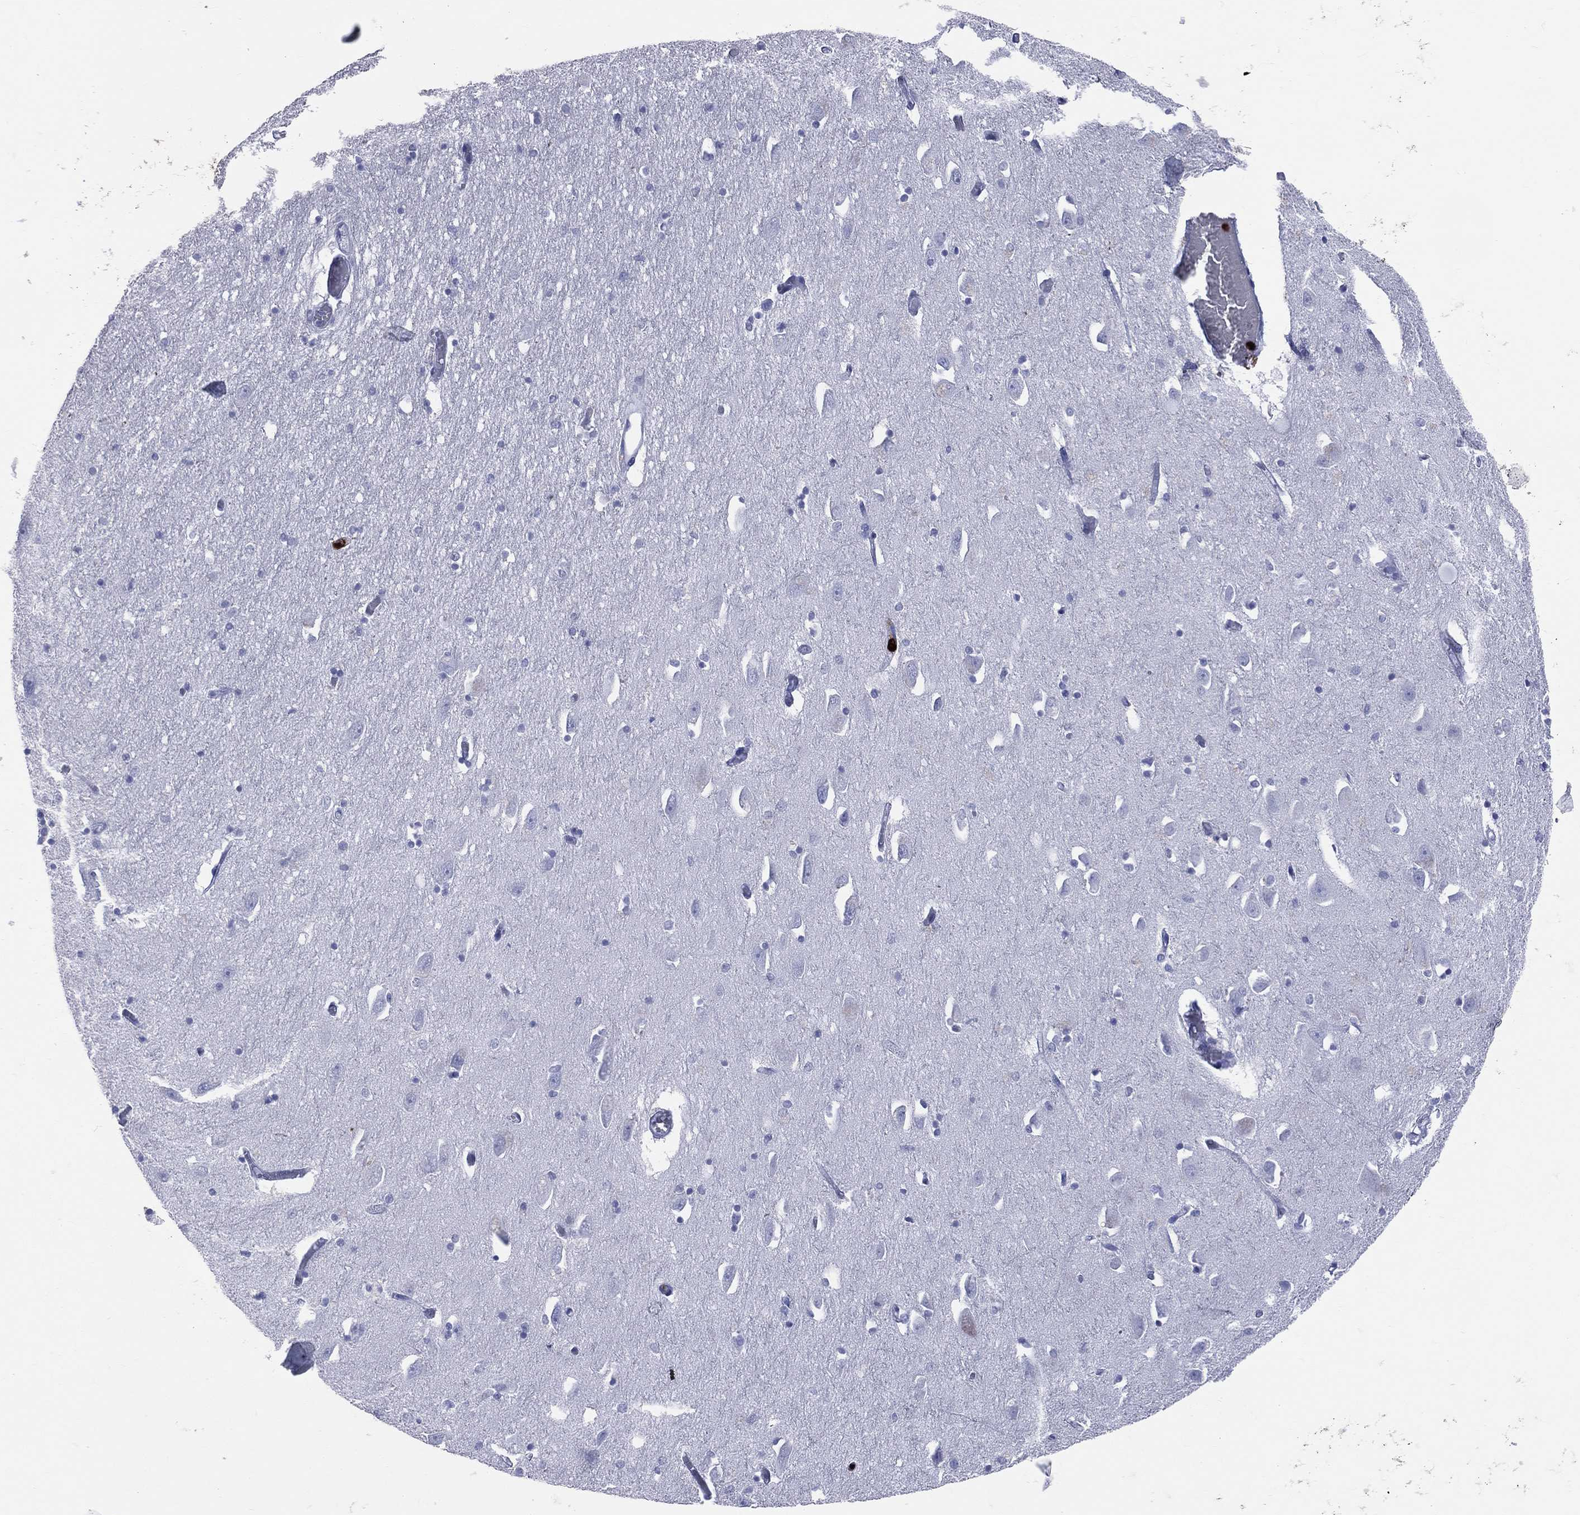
{"staining": {"intensity": "negative", "quantity": "none", "location": "none"}, "tissue": "hippocampus", "cell_type": "Glial cells", "image_type": "normal", "snomed": [{"axis": "morphology", "description": "Normal tissue, NOS"}, {"axis": "topography", "description": "Lateral ventricle wall"}, {"axis": "topography", "description": "Hippocampus"}], "caption": "The histopathology image reveals no significant staining in glial cells of hippocampus.", "gene": "PGLYRP1", "patient": {"sex": "female", "age": 63}}